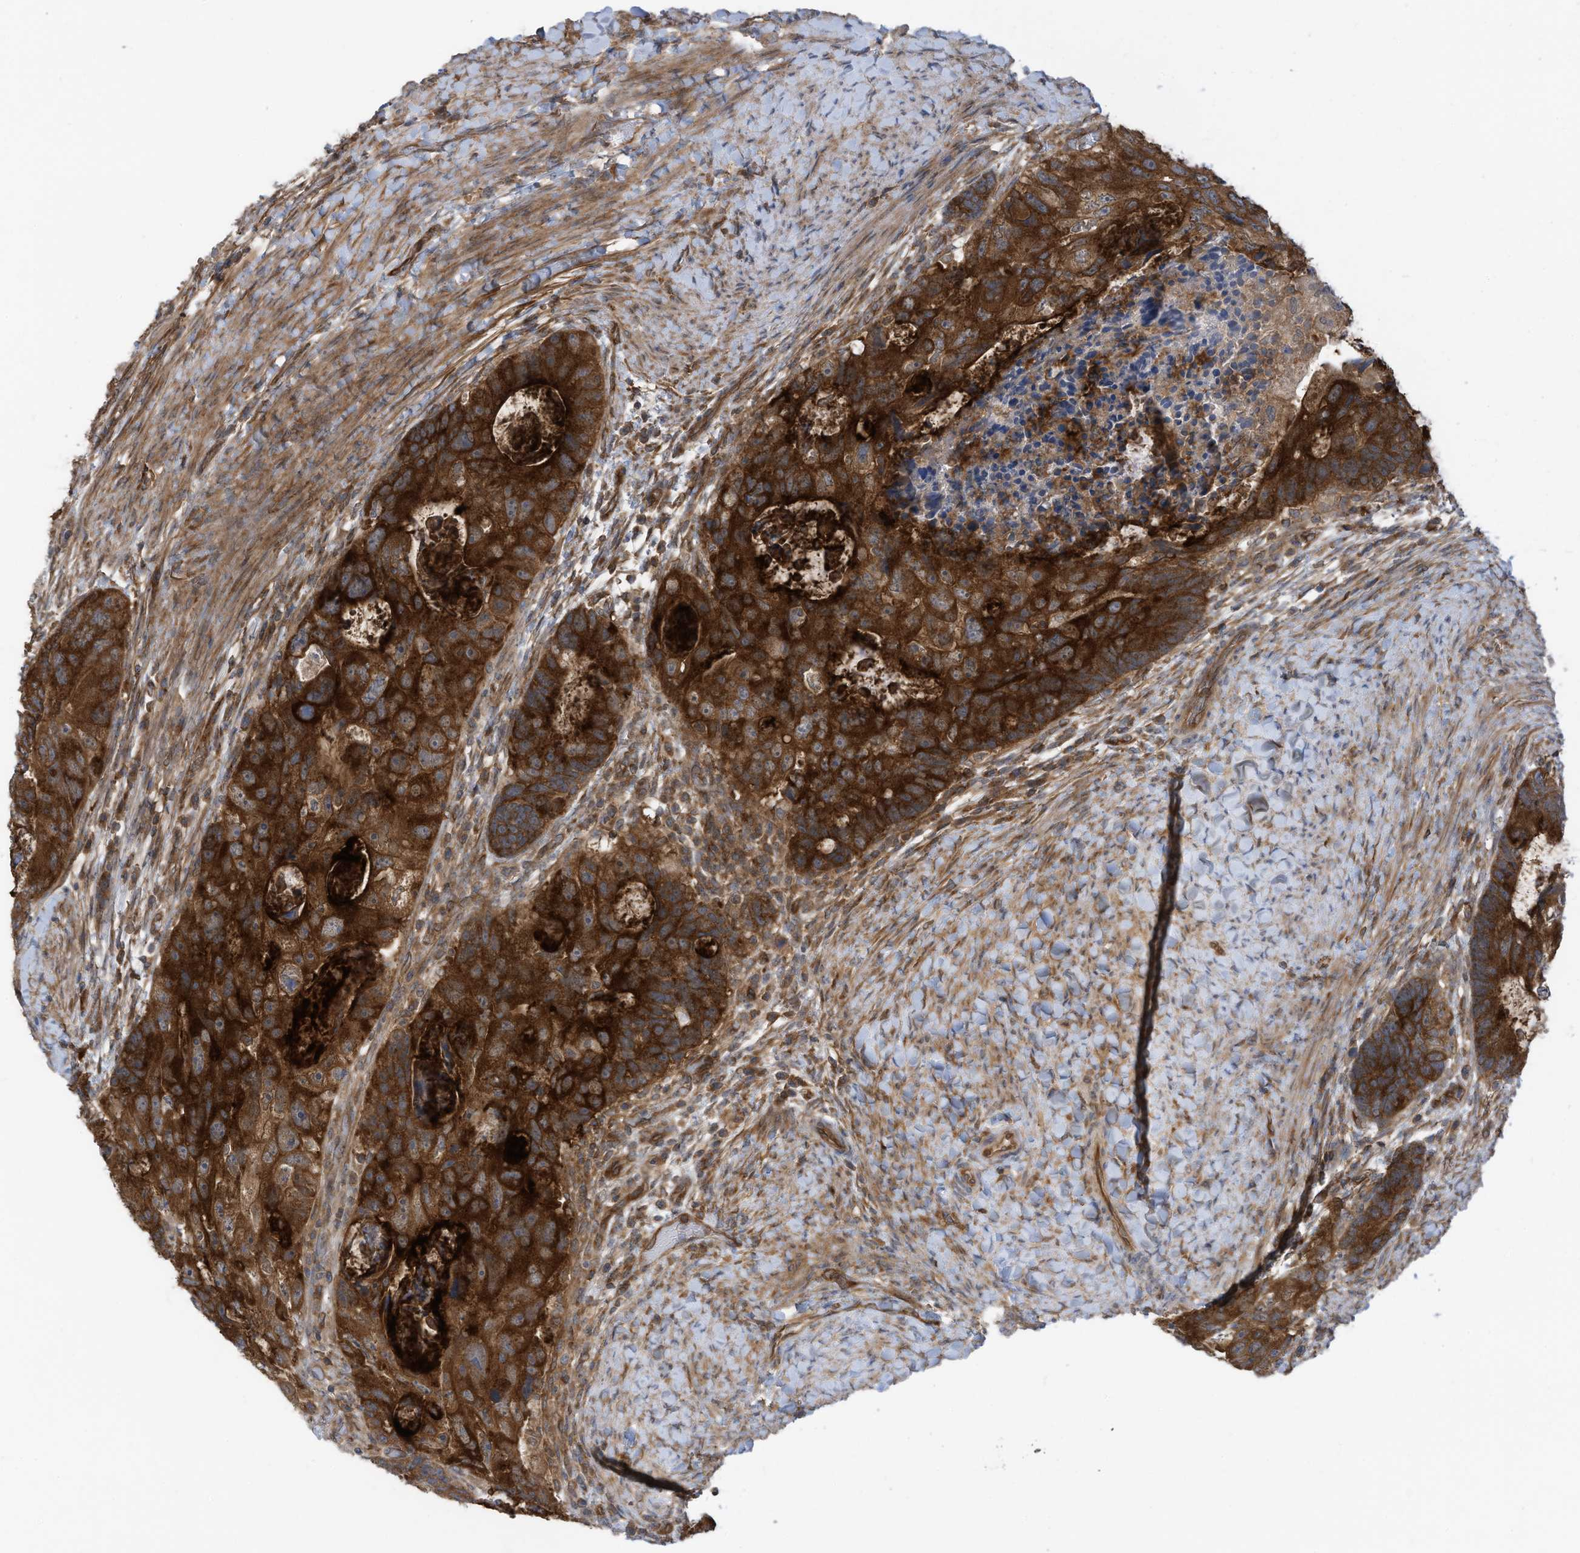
{"staining": {"intensity": "strong", "quantity": ">75%", "location": "cytoplasmic/membranous"}, "tissue": "colorectal cancer", "cell_type": "Tumor cells", "image_type": "cancer", "snomed": [{"axis": "morphology", "description": "Adenocarcinoma, NOS"}, {"axis": "topography", "description": "Rectum"}], "caption": "Protein expression analysis of colorectal cancer (adenocarcinoma) shows strong cytoplasmic/membranous expression in about >75% of tumor cells.", "gene": "REPS1", "patient": {"sex": "male", "age": 59}}